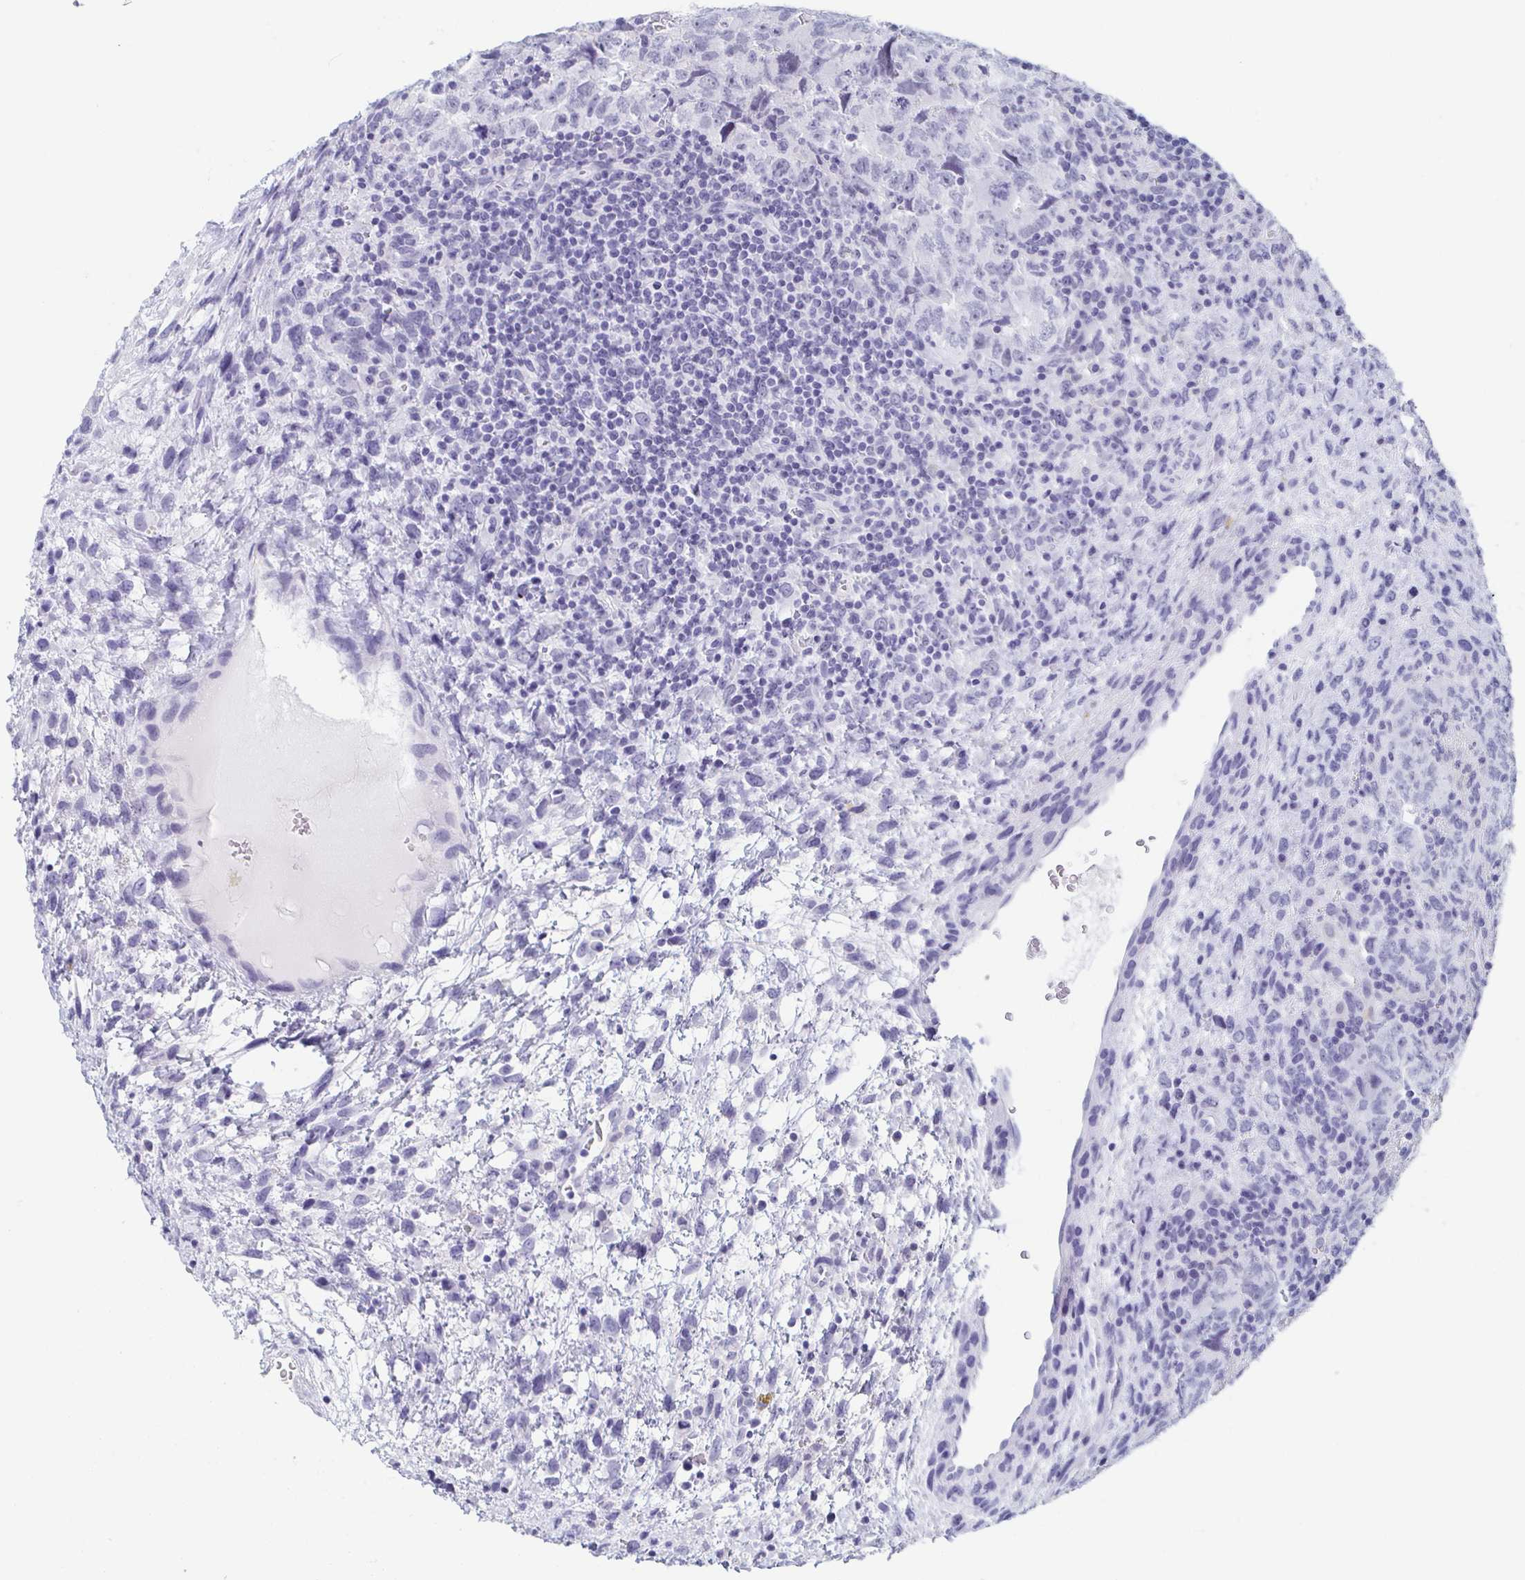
{"staining": {"intensity": "negative", "quantity": "none", "location": "none"}, "tissue": "testis cancer", "cell_type": "Tumor cells", "image_type": "cancer", "snomed": [{"axis": "morphology", "description": "Carcinoma, Embryonal, NOS"}, {"axis": "topography", "description": "Testis"}], "caption": "The IHC image has no significant expression in tumor cells of testis cancer tissue. The staining was performed using DAB to visualize the protein expression in brown, while the nuclei were stained in blue with hematoxylin (Magnification: 20x).", "gene": "REG4", "patient": {"sex": "male", "age": 24}}